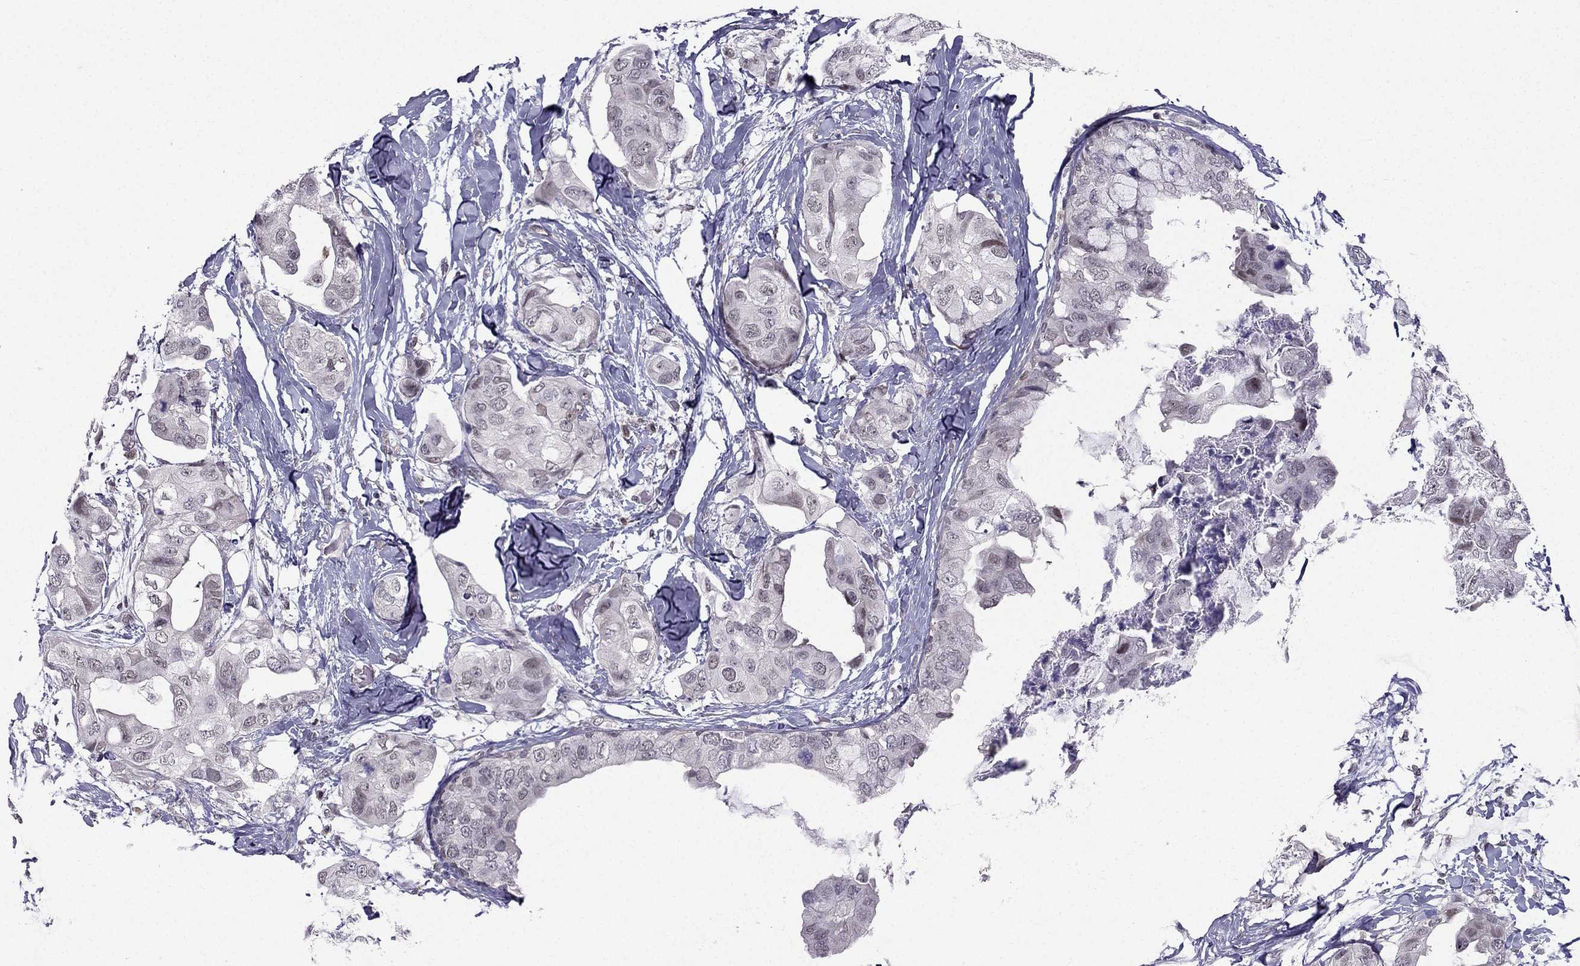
{"staining": {"intensity": "weak", "quantity": "<25%", "location": "nuclear"}, "tissue": "breast cancer", "cell_type": "Tumor cells", "image_type": "cancer", "snomed": [{"axis": "morphology", "description": "Normal tissue, NOS"}, {"axis": "morphology", "description": "Duct carcinoma"}, {"axis": "topography", "description": "Breast"}], "caption": "IHC of breast intraductal carcinoma shows no positivity in tumor cells.", "gene": "RPRD2", "patient": {"sex": "female", "age": 40}}